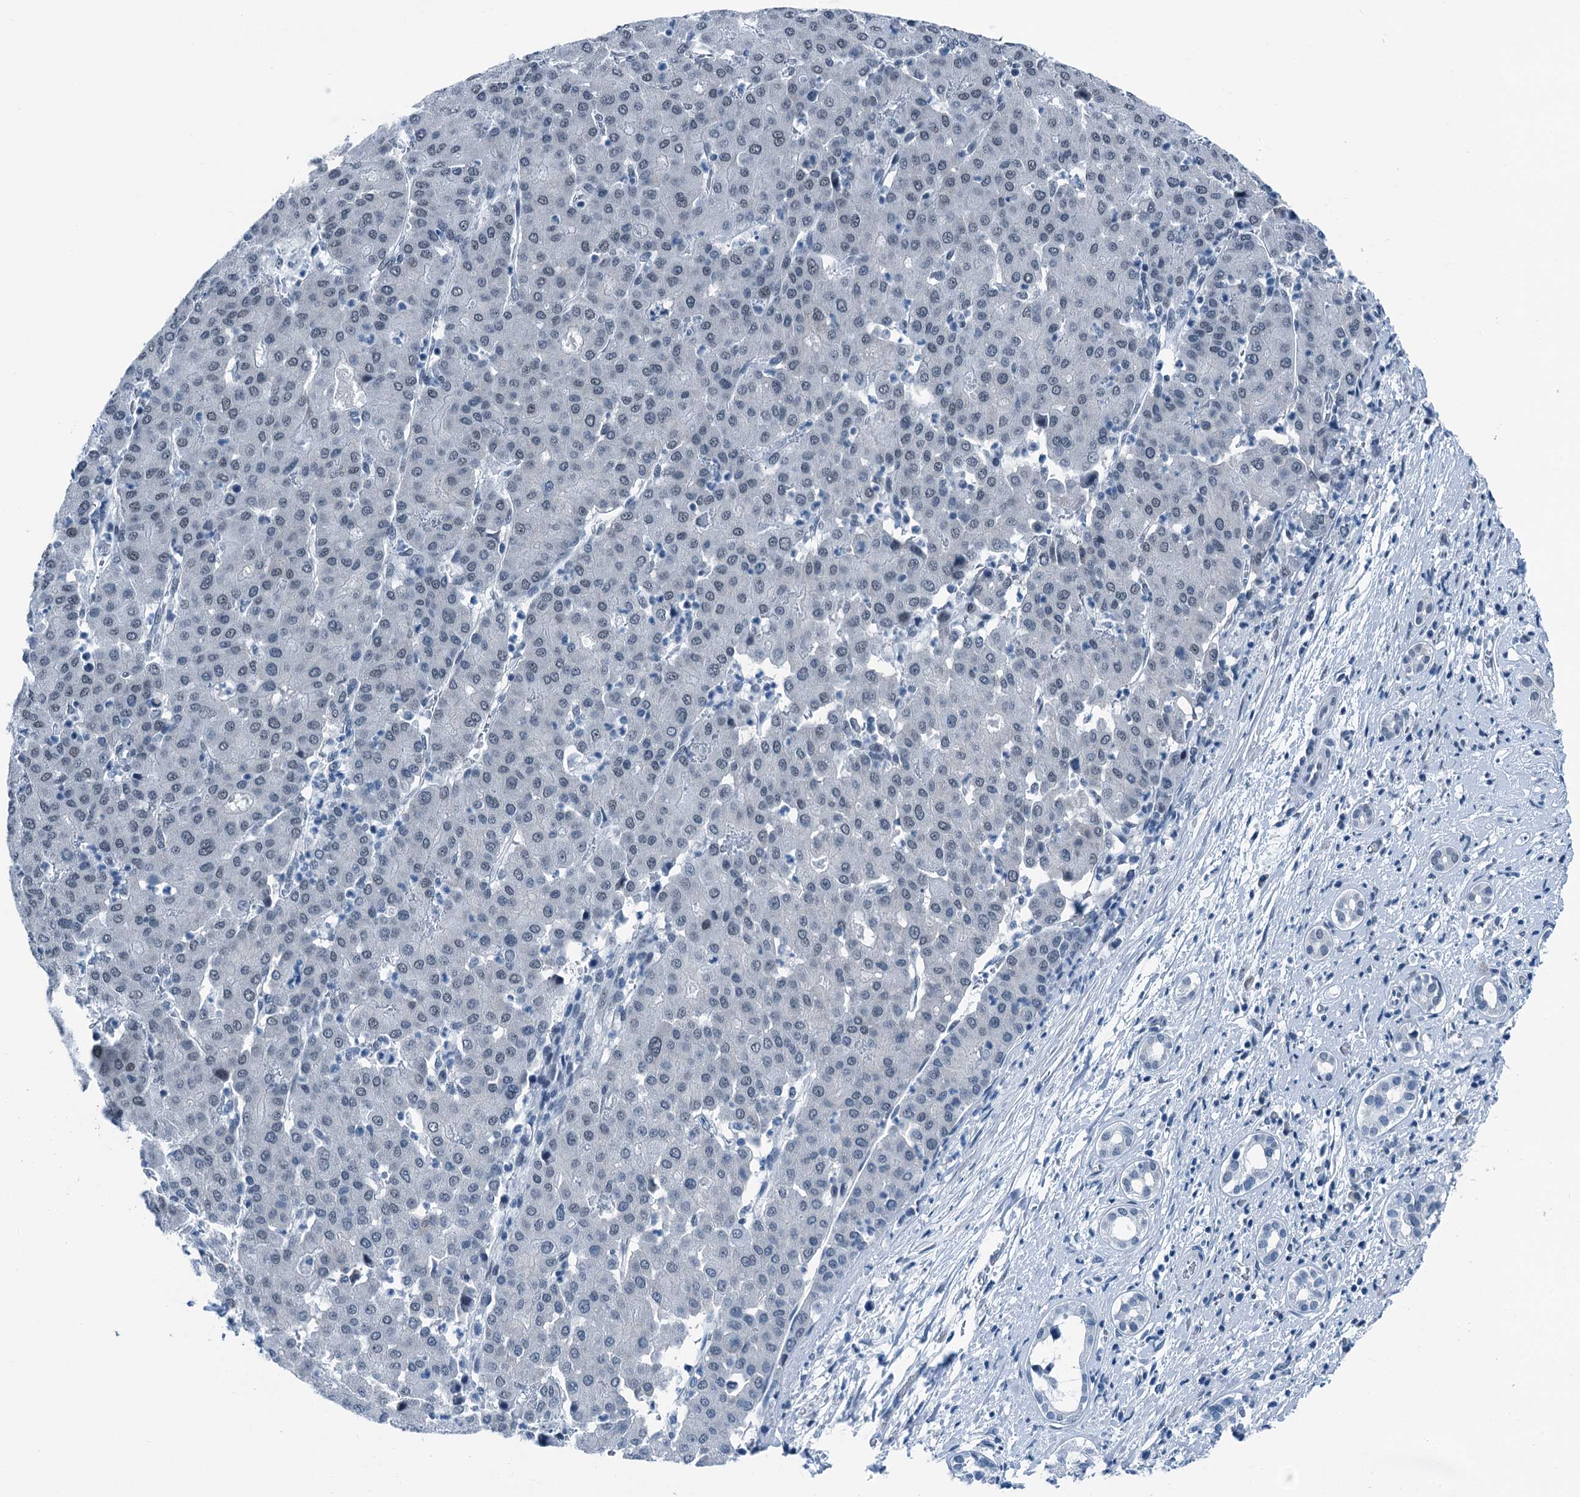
{"staining": {"intensity": "negative", "quantity": "none", "location": "none"}, "tissue": "liver cancer", "cell_type": "Tumor cells", "image_type": "cancer", "snomed": [{"axis": "morphology", "description": "Carcinoma, Hepatocellular, NOS"}, {"axis": "topography", "description": "Liver"}], "caption": "DAB (3,3'-diaminobenzidine) immunohistochemical staining of human liver hepatocellular carcinoma demonstrates no significant expression in tumor cells.", "gene": "TRPT1", "patient": {"sex": "male", "age": 65}}